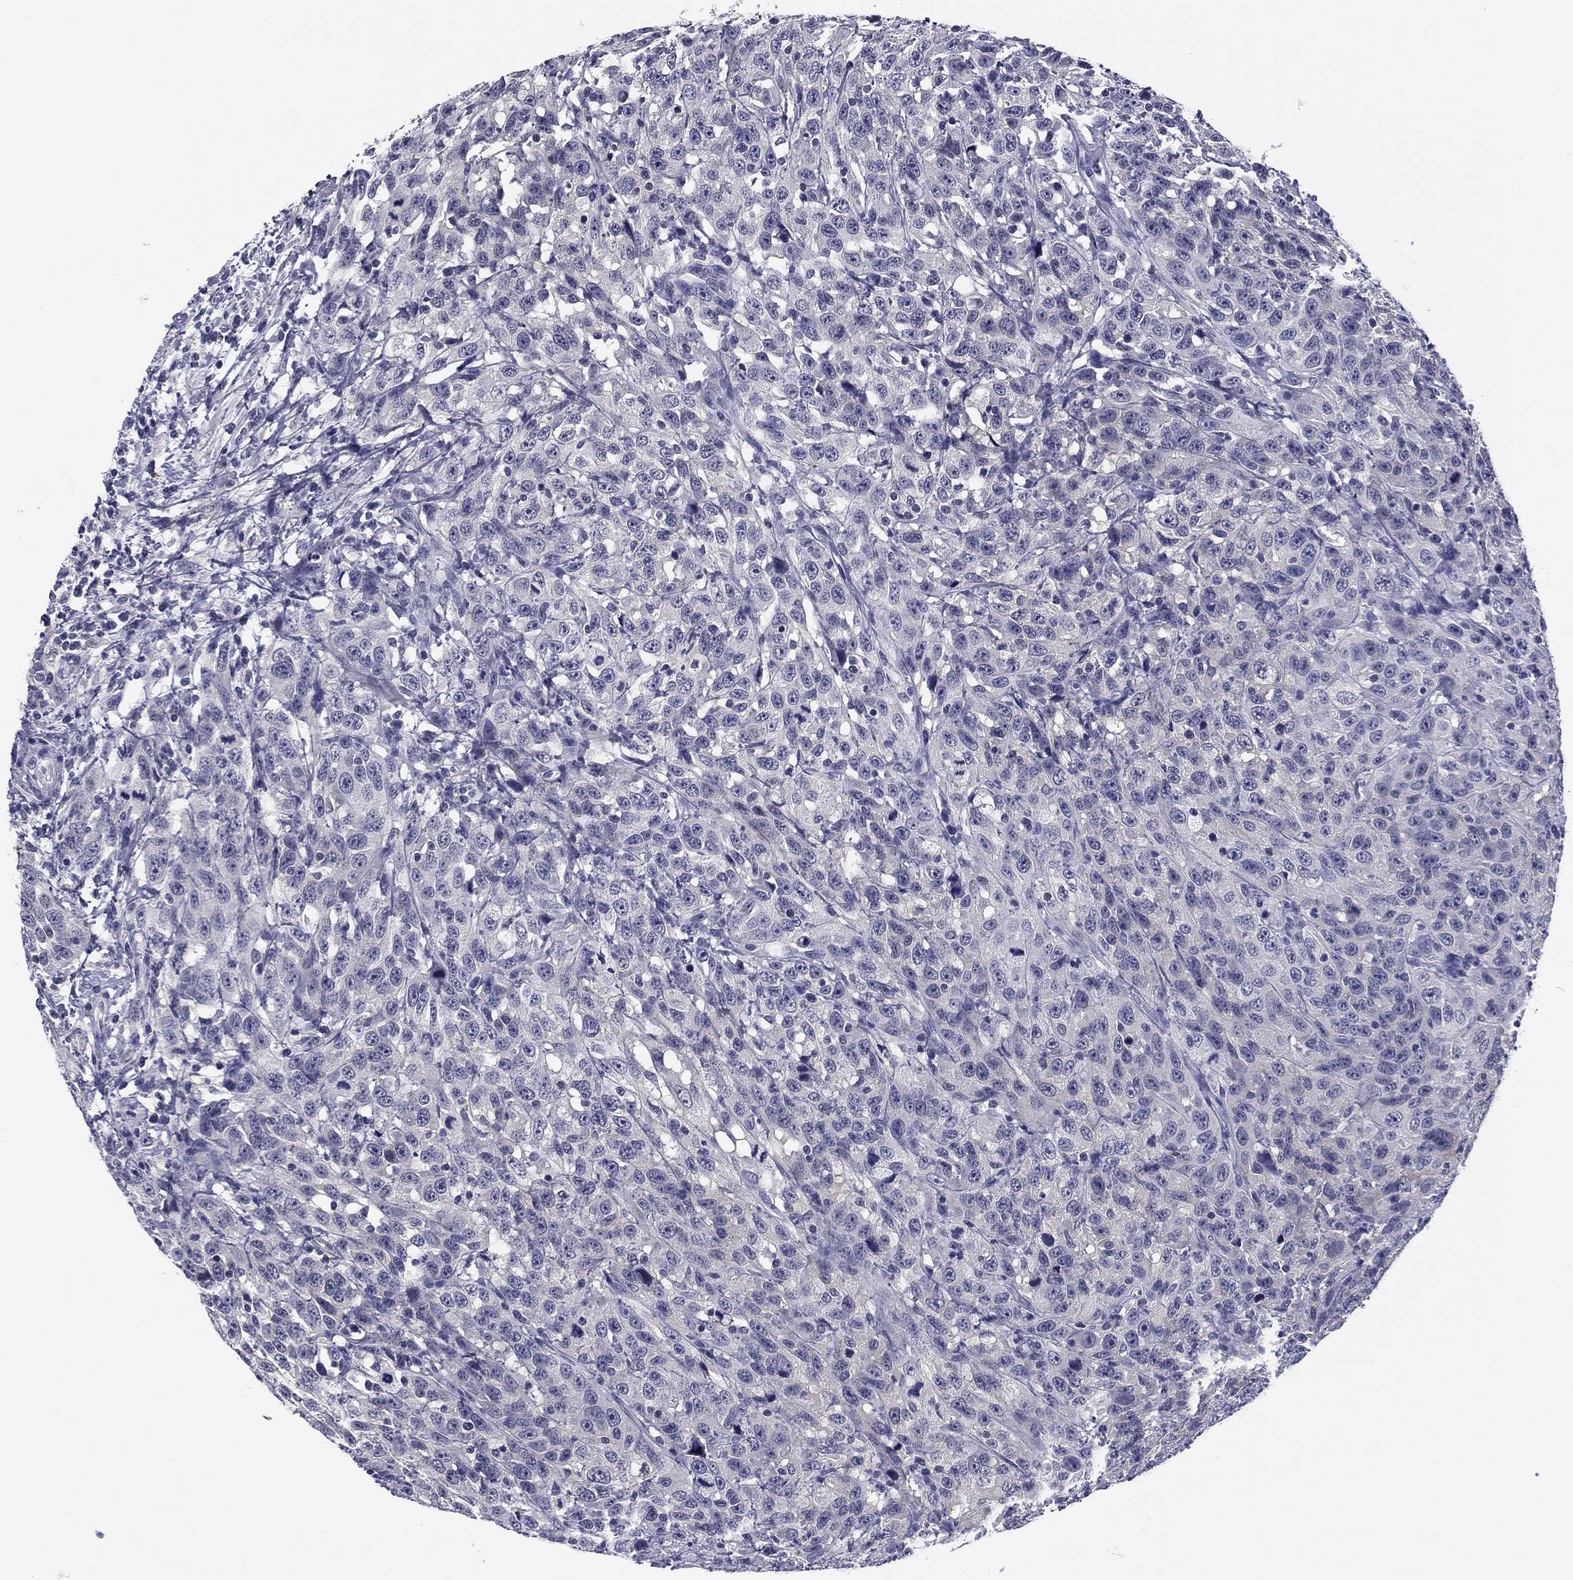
{"staining": {"intensity": "negative", "quantity": "none", "location": "none"}, "tissue": "urothelial cancer", "cell_type": "Tumor cells", "image_type": "cancer", "snomed": [{"axis": "morphology", "description": "Urothelial carcinoma, NOS"}, {"axis": "morphology", "description": "Urothelial carcinoma, High grade"}, {"axis": "topography", "description": "Urinary bladder"}], "caption": "A high-resolution micrograph shows immunohistochemistry (IHC) staining of transitional cell carcinoma, which demonstrates no significant expression in tumor cells. The staining was performed using DAB to visualize the protein expression in brown, while the nuclei were stained in blue with hematoxylin (Magnification: 20x).", "gene": "REXO5", "patient": {"sex": "female", "age": 73}}